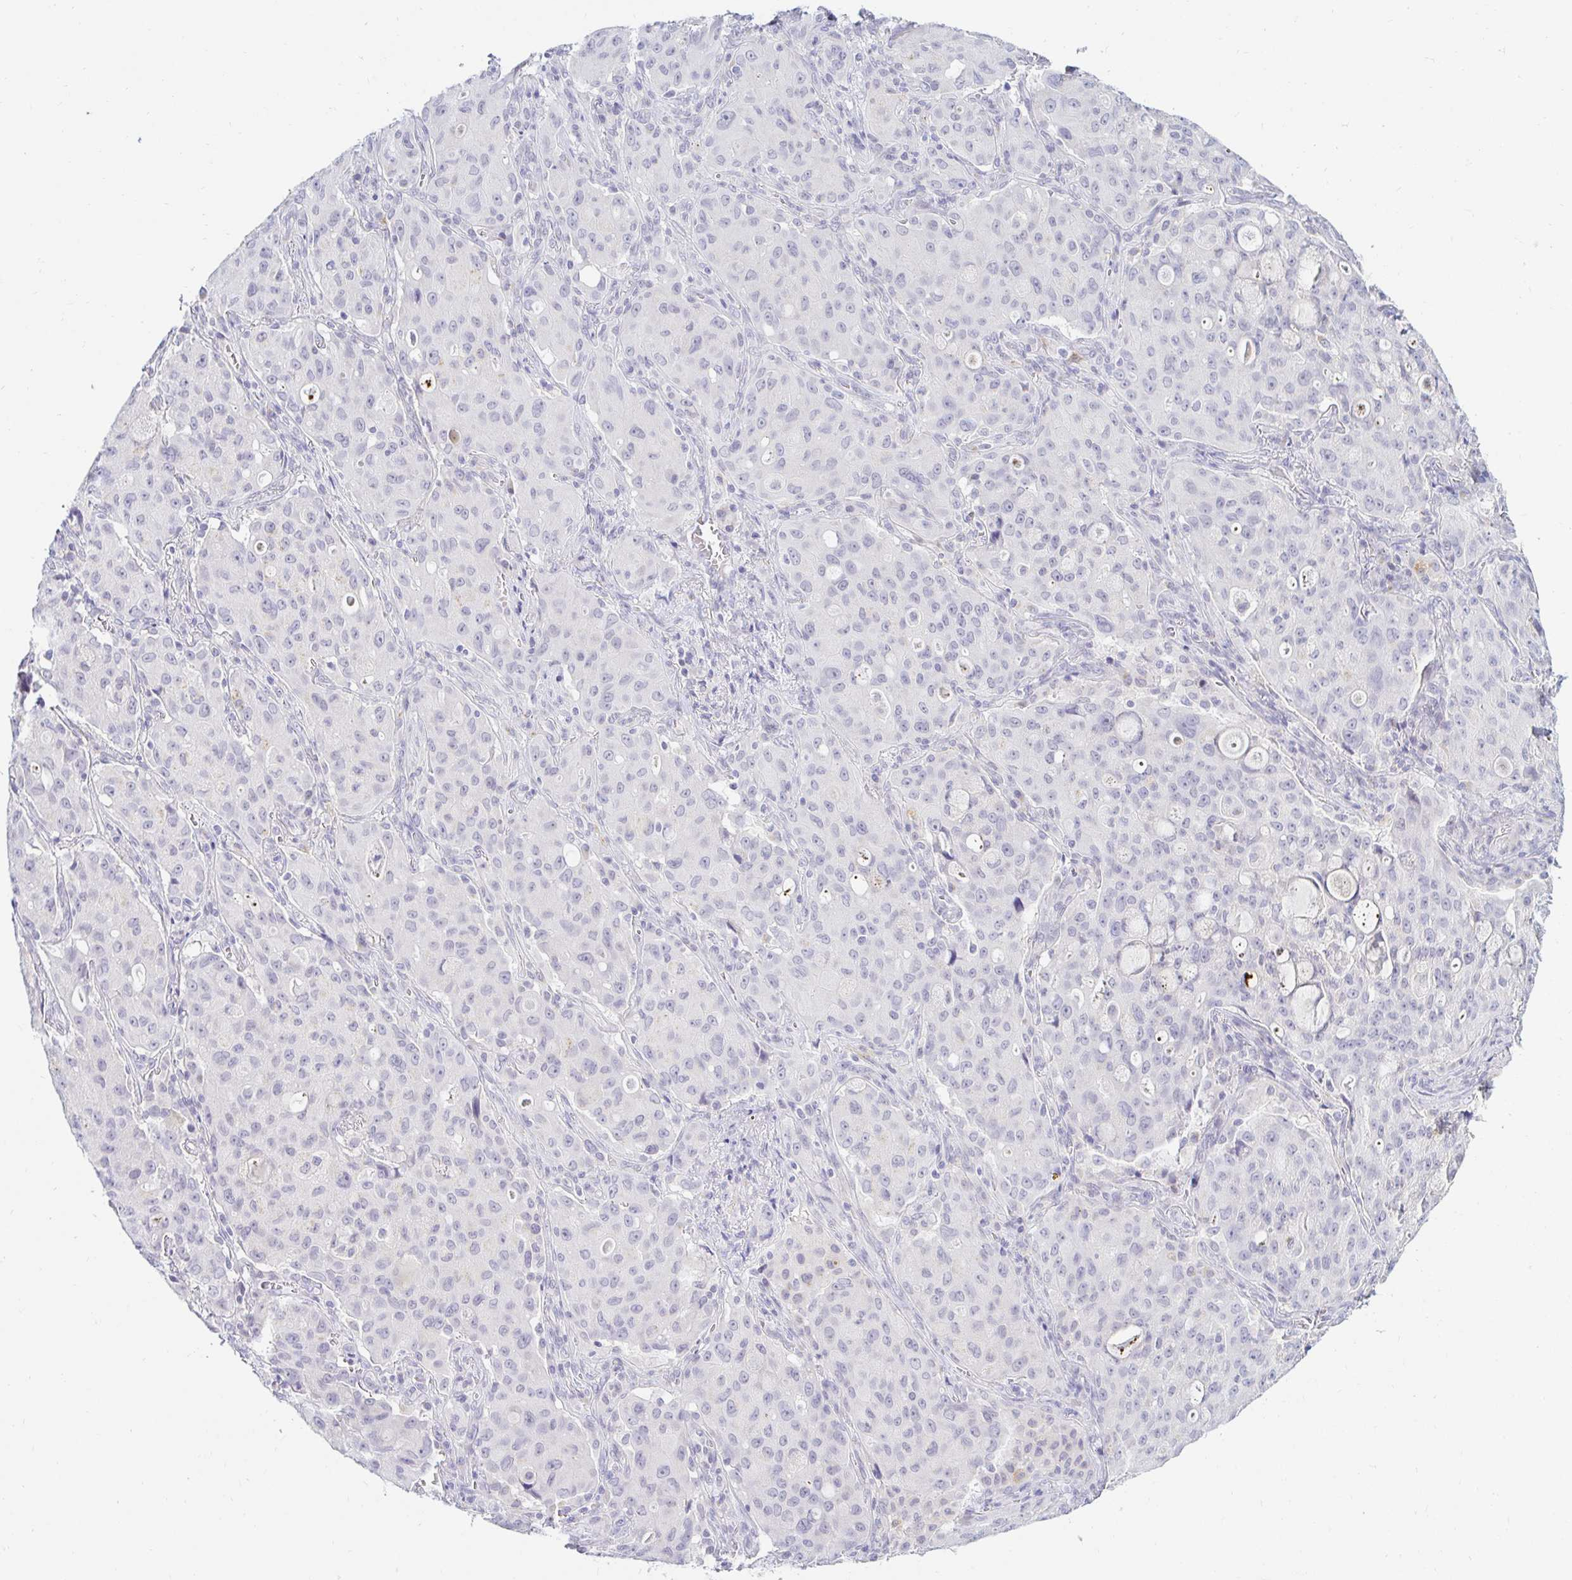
{"staining": {"intensity": "negative", "quantity": "none", "location": "none"}, "tissue": "lung cancer", "cell_type": "Tumor cells", "image_type": "cancer", "snomed": [{"axis": "morphology", "description": "Adenocarcinoma, NOS"}, {"axis": "topography", "description": "Lung"}], "caption": "Tumor cells are negative for protein expression in human lung cancer. Nuclei are stained in blue.", "gene": "OR51D1", "patient": {"sex": "female", "age": 44}}